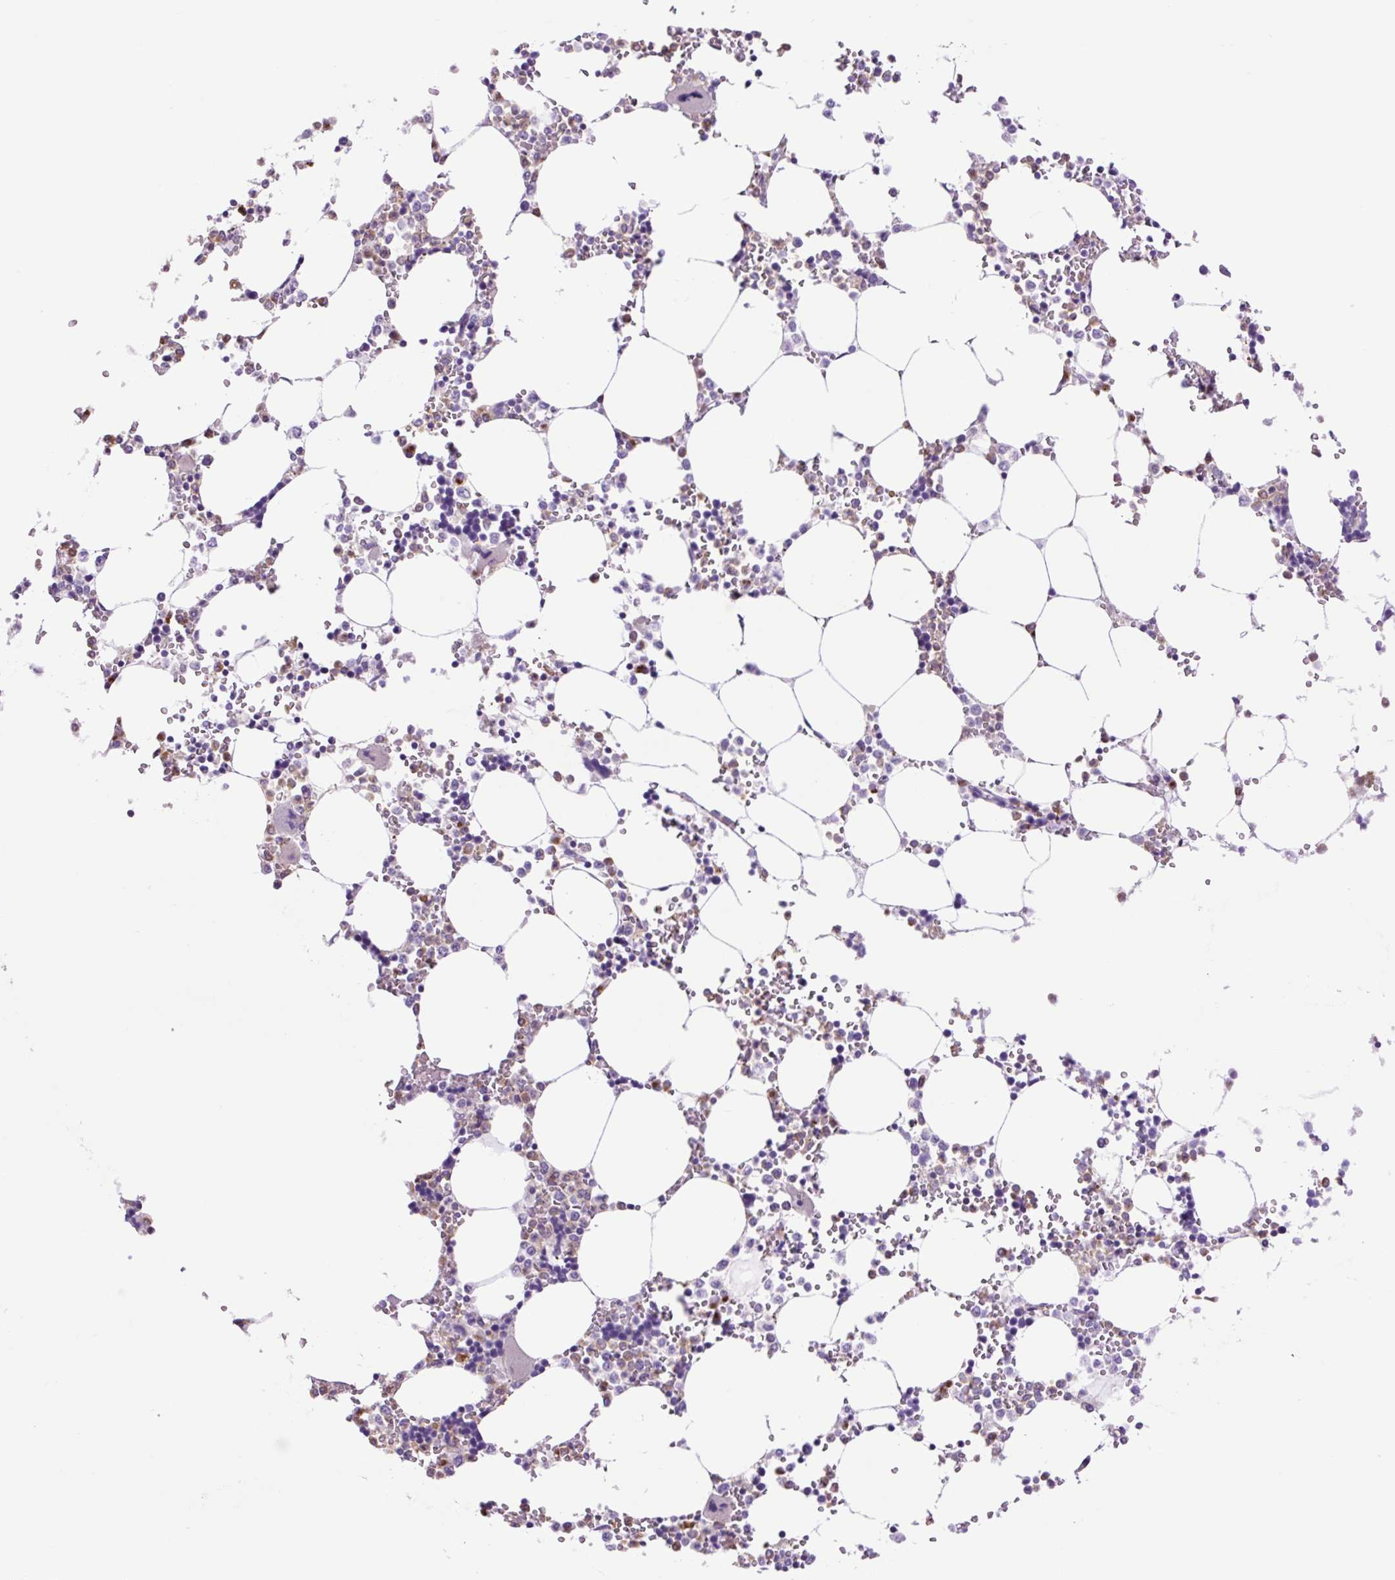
{"staining": {"intensity": "moderate", "quantity": "<25%", "location": "cytoplasmic/membranous"}, "tissue": "bone marrow", "cell_type": "Hematopoietic cells", "image_type": "normal", "snomed": [{"axis": "morphology", "description": "Normal tissue, NOS"}, {"axis": "topography", "description": "Bone marrow"}], "caption": "Protein staining of benign bone marrow displays moderate cytoplasmic/membranous expression in approximately <25% of hematopoietic cells. (Brightfield microscopy of DAB IHC at high magnification).", "gene": "MFSD3", "patient": {"sex": "male", "age": 64}}